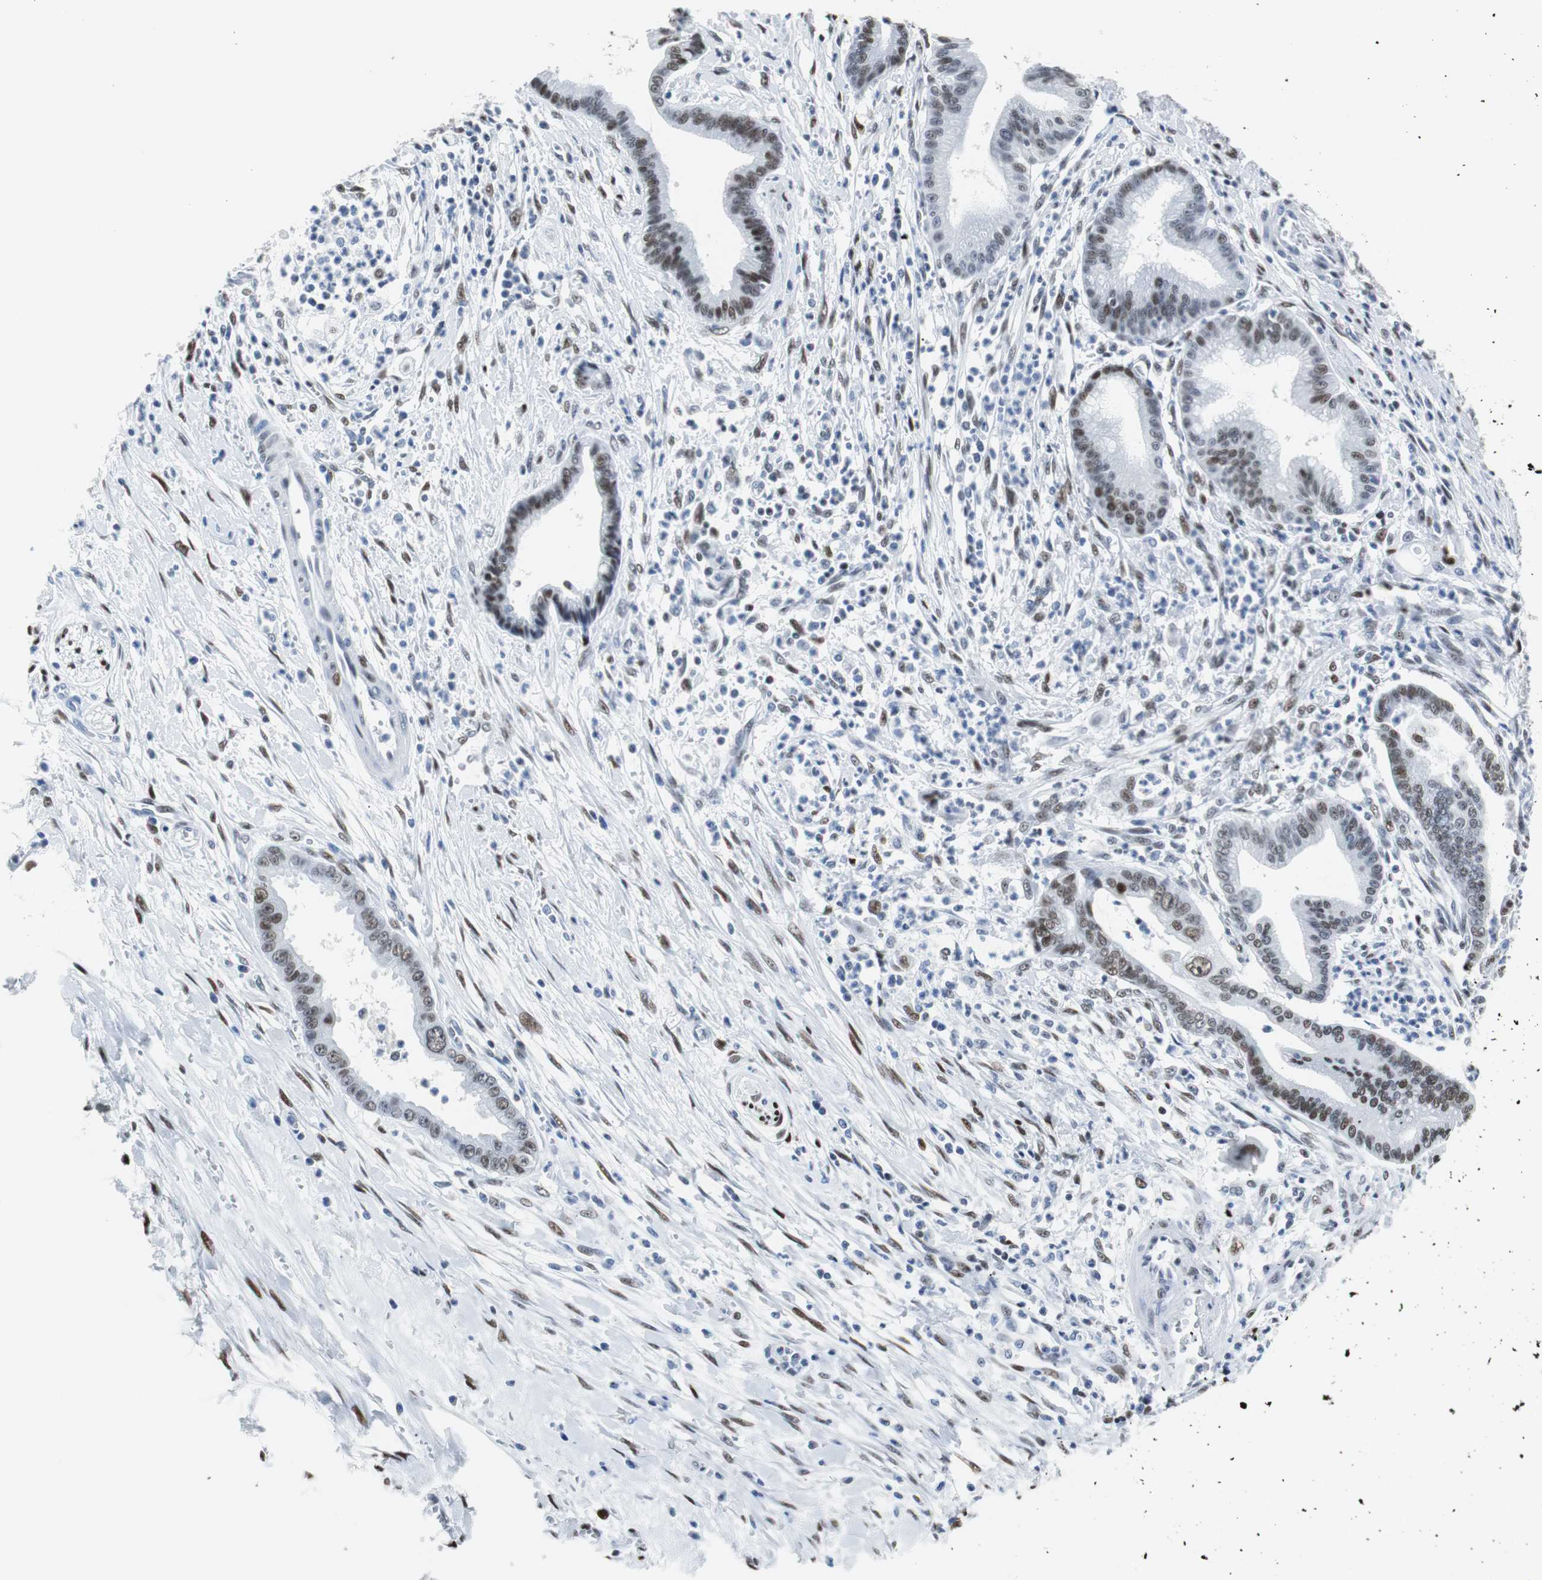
{"staining": {"intensity": "moderate", "quantity": ">75%", "location": "nuclear"}, "tissue": "pancreatic cancer", "cell_type": "Tumor cells", "image_type": "cancer", "snomed": [{"axis": "morphology", "description": "Adenocarcinoma, NOS"}, {"axis": "topography", "description": "Pancreas"}], "caption": "A brown stain labels moderate nuclear staining of a protein in human pancreatic cancer (adenocarcinoma) tumor cells.", "gene": "JUN", "patient": {"sex": "male", "age": 59}}